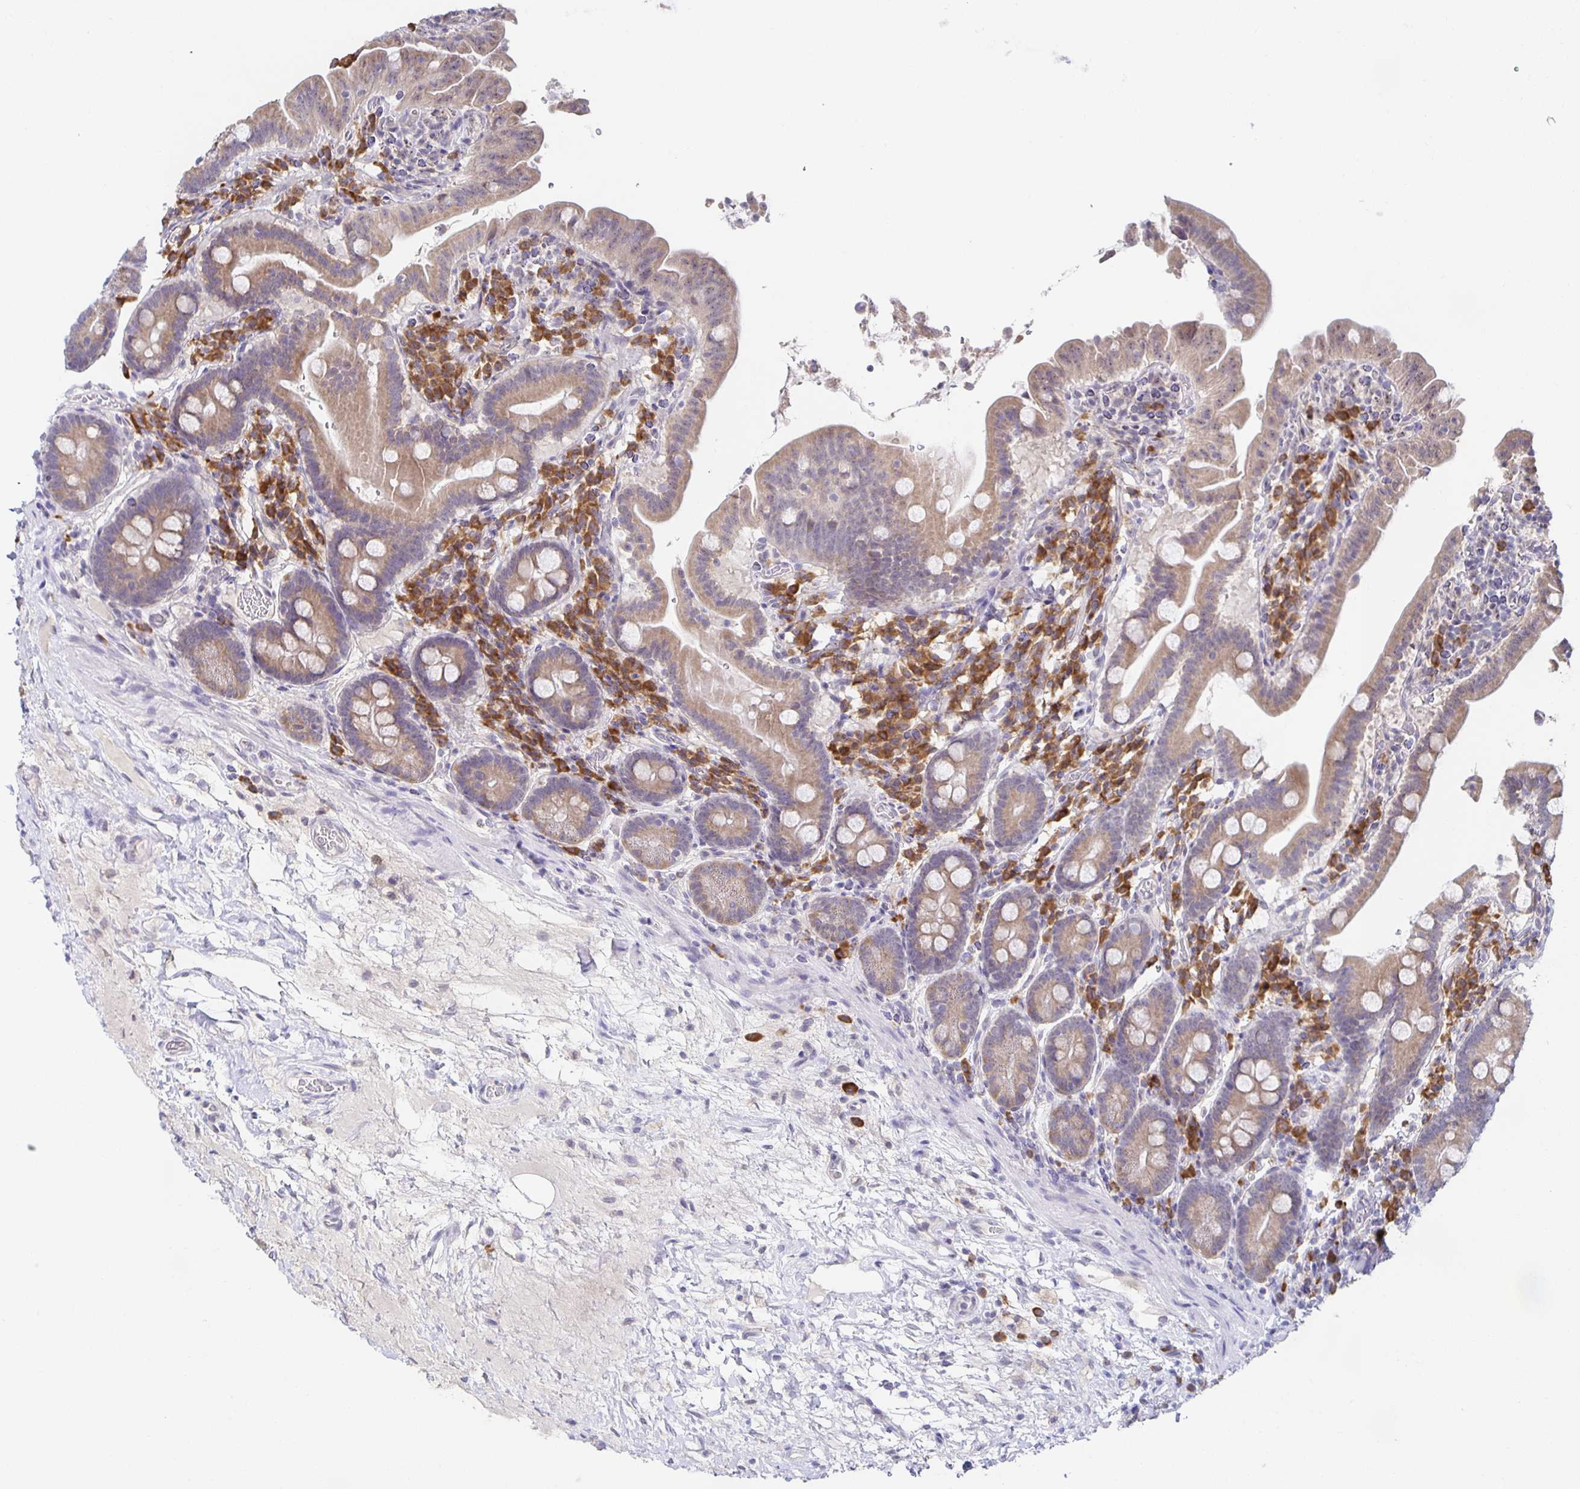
{"staining": {"intensity": "weak", "quantity": "25%-75%", "location": "cytoplasmic/membranous"}, "tissue": "small intestine", "cell_type": "Glandular cells", "image_type": "normal", "snomed": [{"axis": "morphology", "description": "Normal tissue, NOS"}, {"axis": "topography", "description": "Small intestine"}], "caption": "A brown stain labels weak cytoplasmic/membranous expression of a protein in glandular cells of benign small intestine. (DAB (3,3'-diaminobenzidine) IHC with brightfield microscopy, high magnification).", "gene": "BAD", "patient": {"sex": "male", "age": 26}}